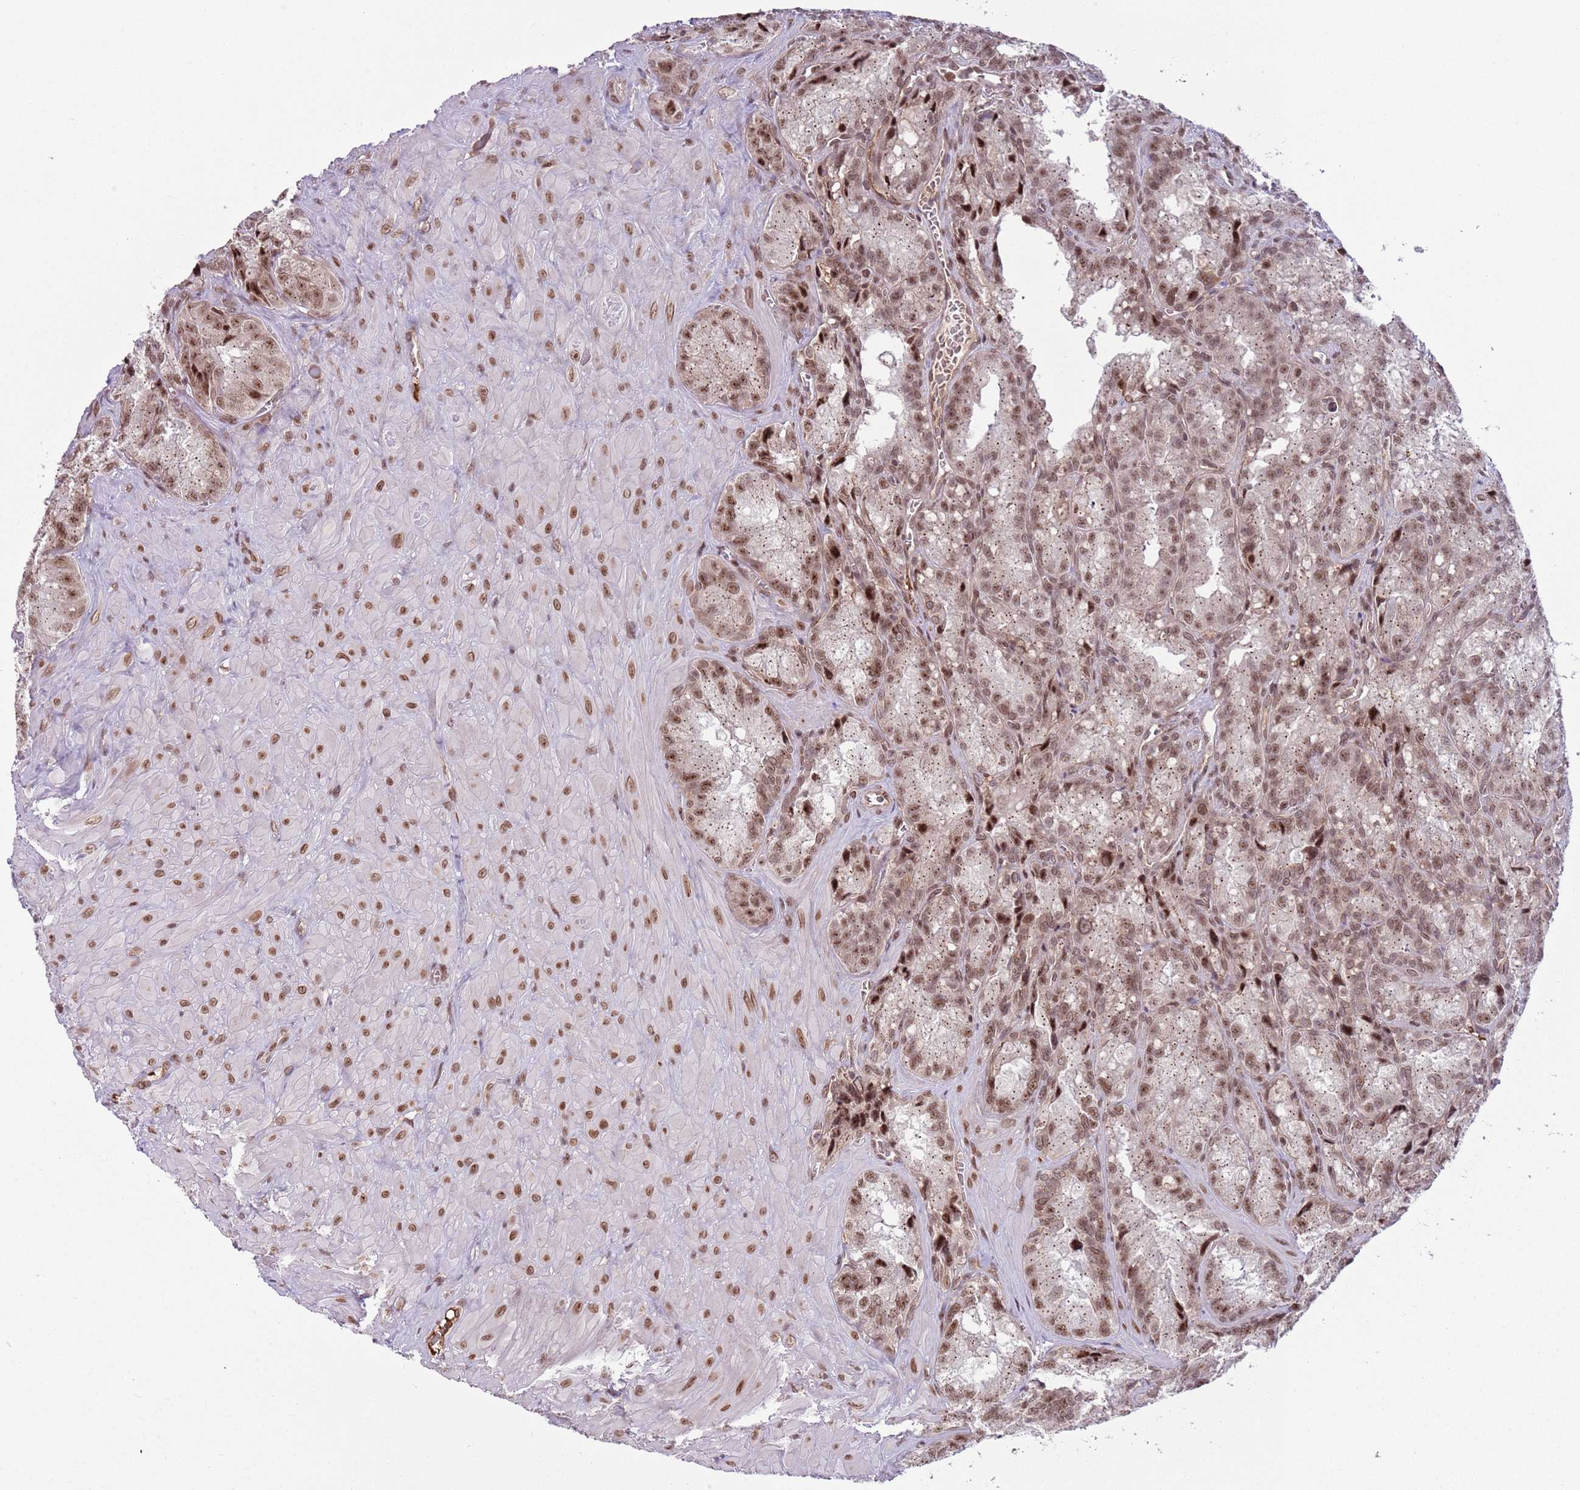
{"staining": {"intensity": "moderate", "quantity": ">75%", "location": "nuclear"}, "tissue": "seminal vesicle", "cell_type": "Glandular cells", "image_type": "normal", "snomed": [{"axis": "morphology", "description": "Normal tissue, NOS"}, {"axis": "topography", "description": "Seminal veicle"}], "caption": "This photomicrograph shows immunohistochemistry staining of unremarkable seminal vesicle, with medium moderate nuclear expression in approximately >75% of glandular cells.", "gene": "SIPA1L3", "patient": {"sex": "male", "age": 62}}